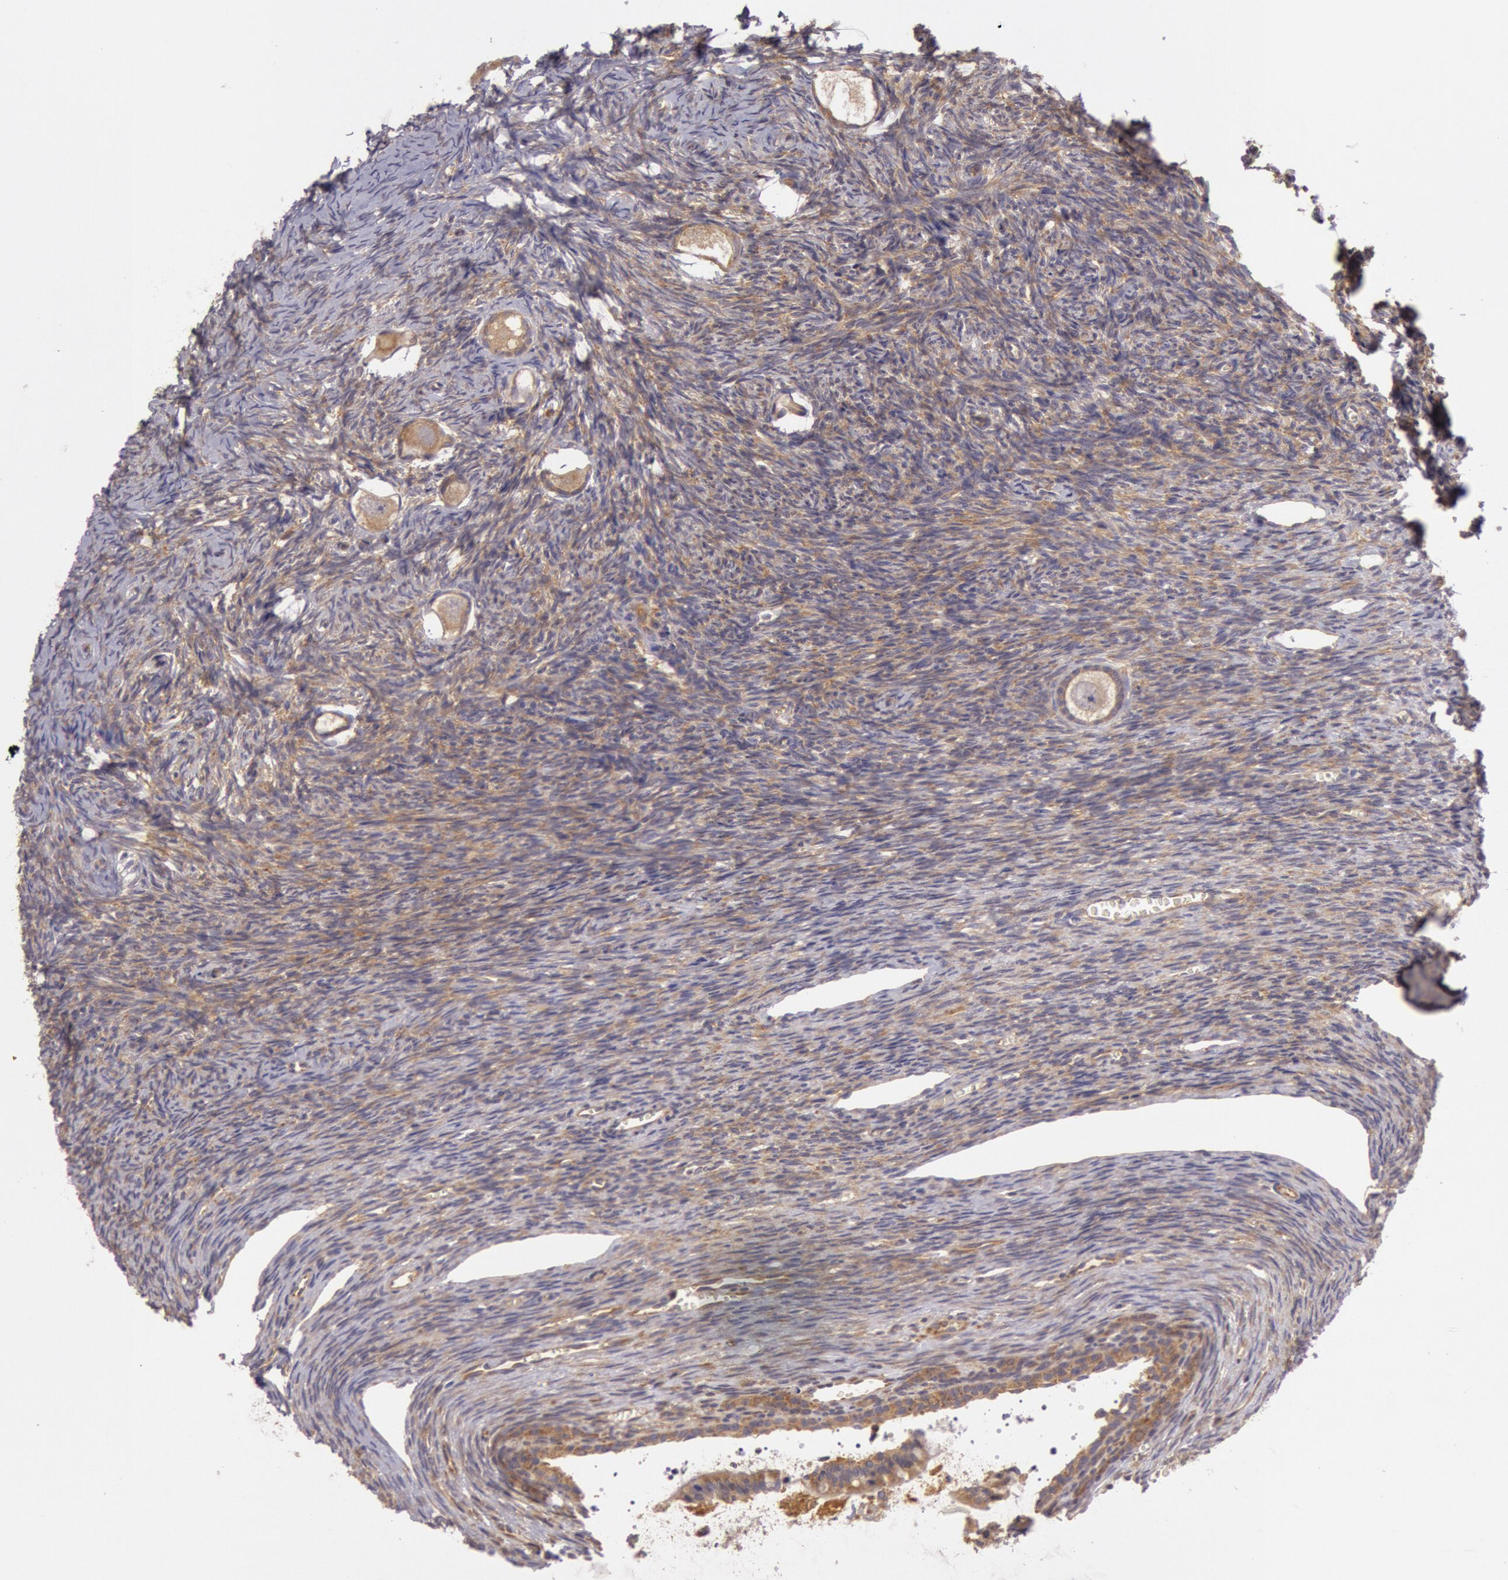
{"staining": {"intensity": "weak", "quantity": ">75%", "location": "cytoplasmic/membranous"}, "tissue": "ovary", "cell_type": "Follicle cells", "image_type": "normal", "snomed": [{"axis": "morphology", "description": "Normal tissue, NOS"}, {"axis": "topography", "description": "Ovary"}], "caption": "Protein staining displays weak cytoplasmic/membranous positivity in approximately >75% of follicle cells in benign ovary. (Stains: DAB (3,3'-diaminobenzidine) in brown, nuclei in blue, Microscopy: brightfield microscopy at high magnification).", "gene": "CHUK", "patient": {"sex": "female", "age": 27}}